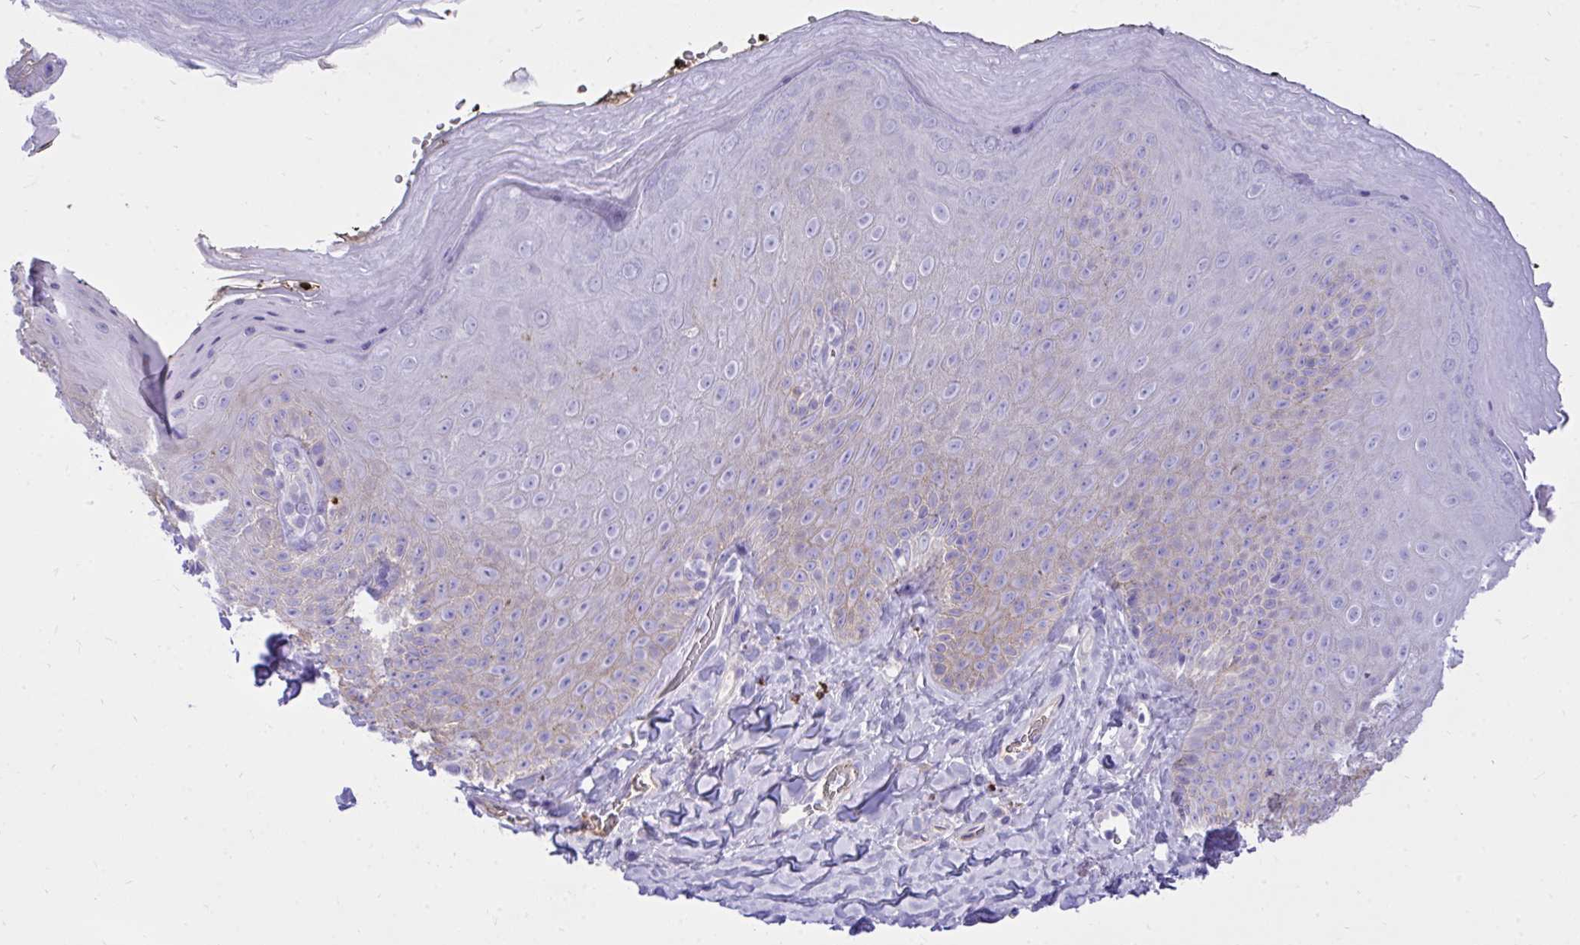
{"staining": {"intensity": "negative", "quantity": "none", "location": "none"}, "tissue": "skin", "cell_type": "Epidermal cells", "image_type": "normal", "snomed": [{"axis": "morphology", "description": "Normal tissue, NOS"}, {"axis": "topography", "description": "Anal"}, {"axis": "topography", "description": "Peripheral nerve tissue"}], "caption": "Immunohistochemical staining of normal human skin demonstrates no significant expression in epidermal cells. The staining was performed using DAB (3,3'-diaminobenzidine) to visualize the protein expression in brown, while the nuclei were stained in blue with hematoxylin (Magnification: 20x).", "gene": "HRG", "patient": {"sex": "male", "age": 53}}